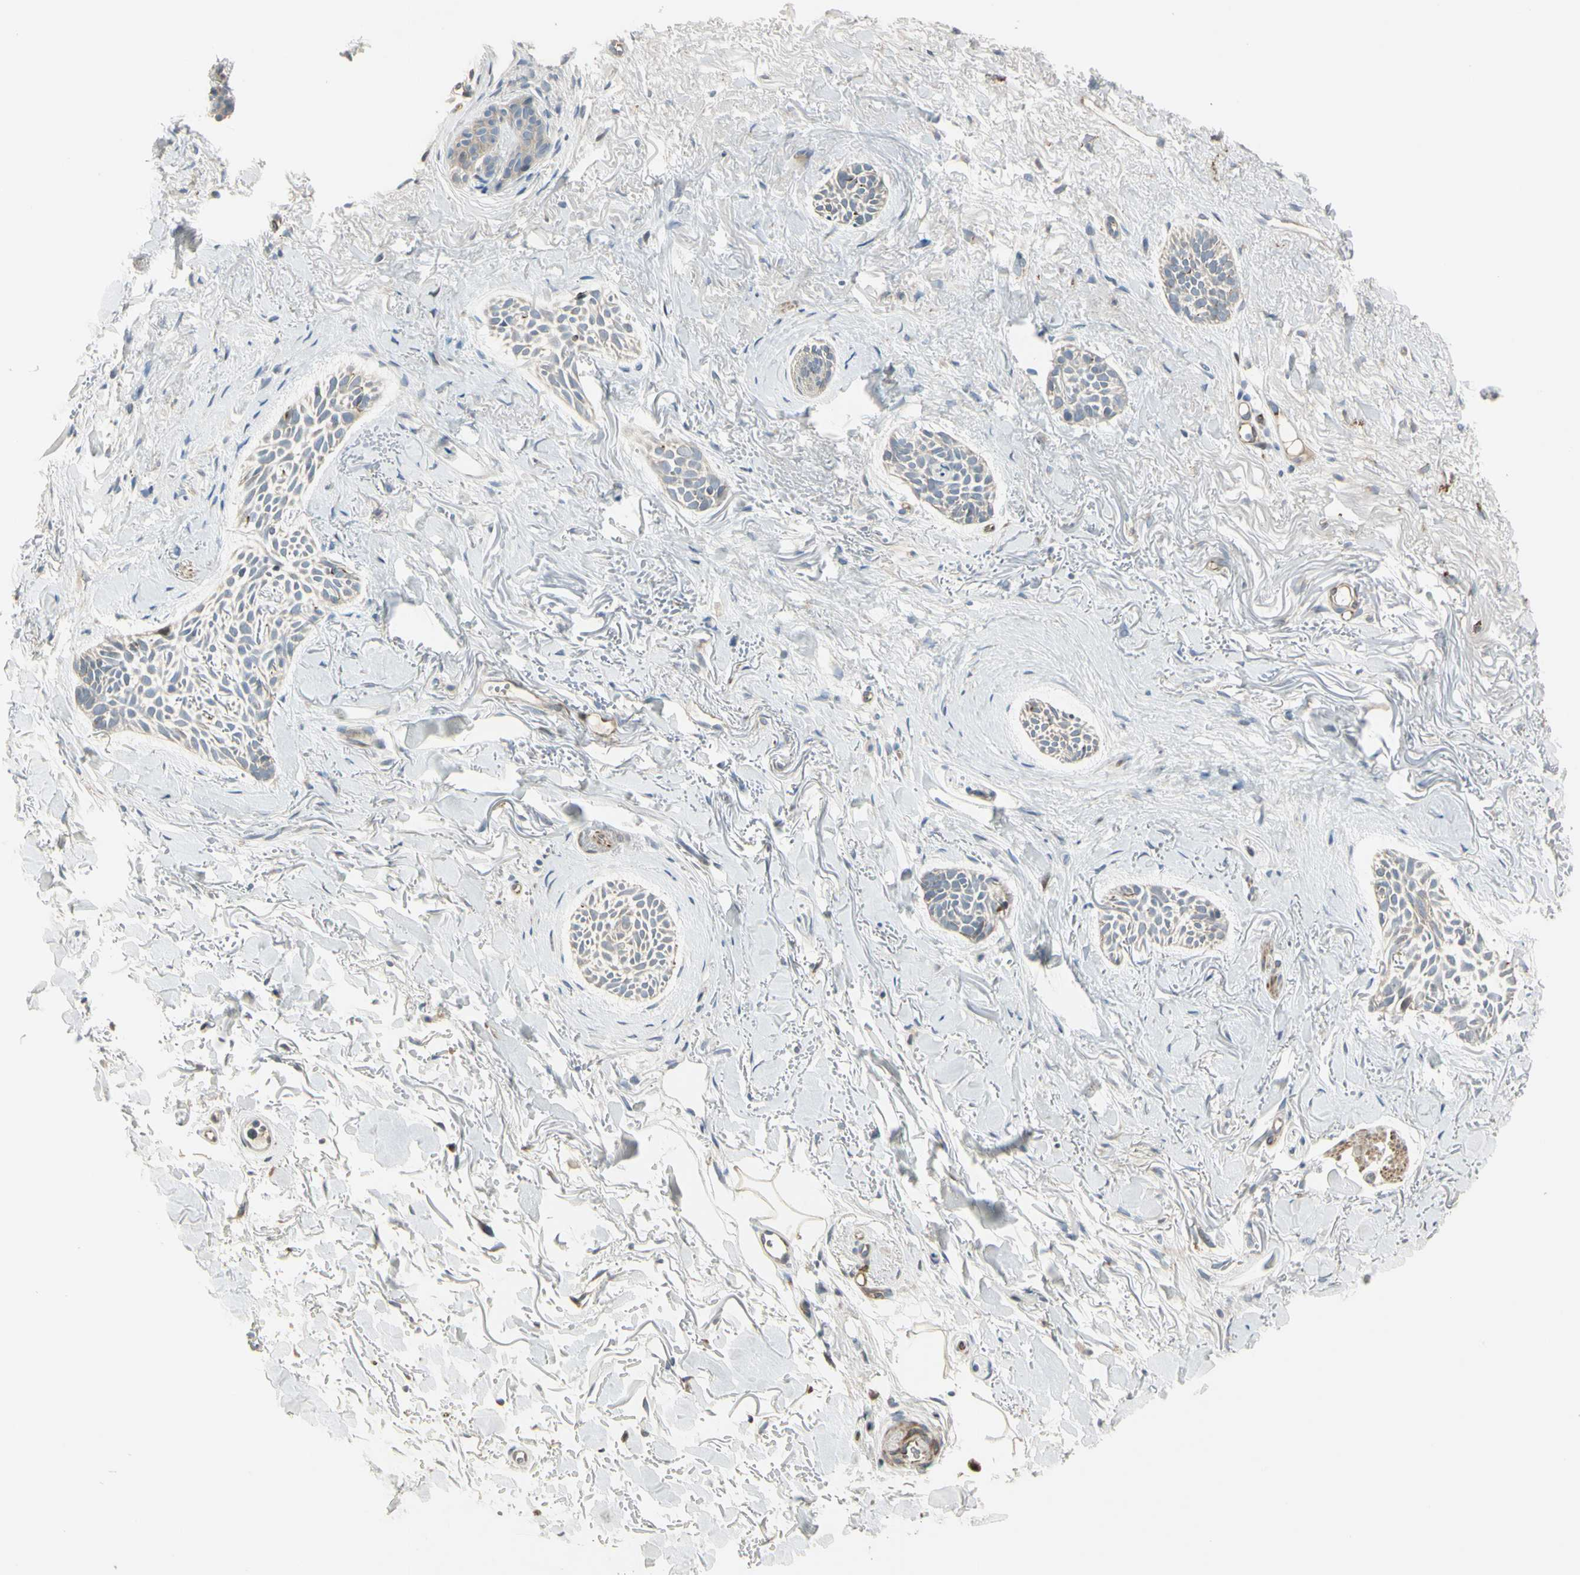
{"staining": {"intensity": "weak", "quantity": "<25%", "location": "cytoplasmic/membranous"}, "tissue": "skin cancer", "cell_type": "Tumor cells", "image_type": "cancer", "snomed": [{"axis": "morphology", "description": "Normal tissue, NOS"}, {"axis": "morphology", "description": "Basal cell carcinoma"}, {"axis": "topography", "description": "Skin"}], "caption": "This is an immunohistochemistry histopathology image of human skin basal cell carcinoma. There is no positivity in tumor cells.", "gene": "NDFIP1", "patient": {"sex": "female", "age": 84}}